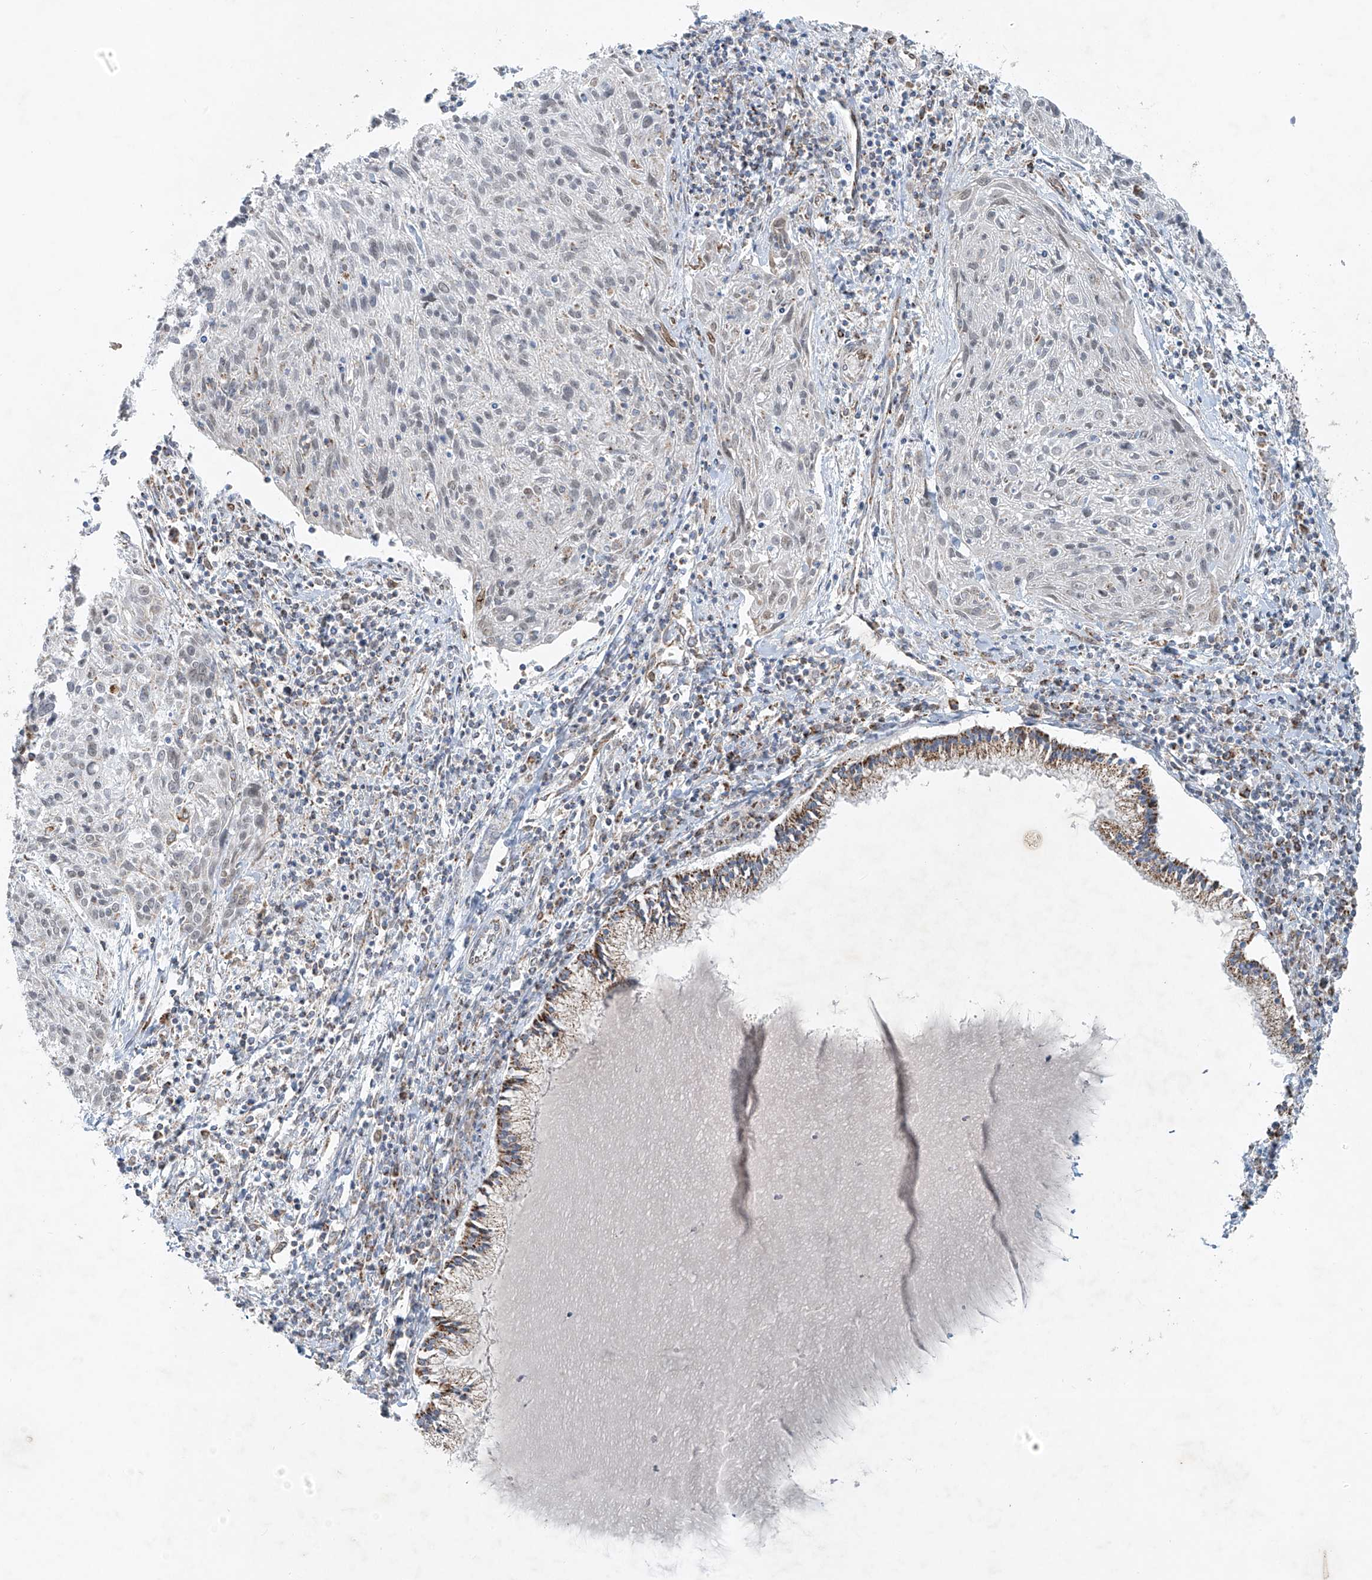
{"staining": {"intensity": "negative", "quantity": "none", "location": "none"}, "tissue": "cervical cancer", "cell_type": "Tumor cells", "image_type": "cancer", "snomed": [{"axis": "morphology", "description": "Squamous cell carcinoma, NOS"}, {"axis": "topography", "description": "Cervix"}], "caption": "Human cervical cancer stained for a protein using immunohistochemistry (IHC) reveals no expression in tumor cells.", "gene": "SMDT1", "patient": {"sex": "female", "age": 51}}